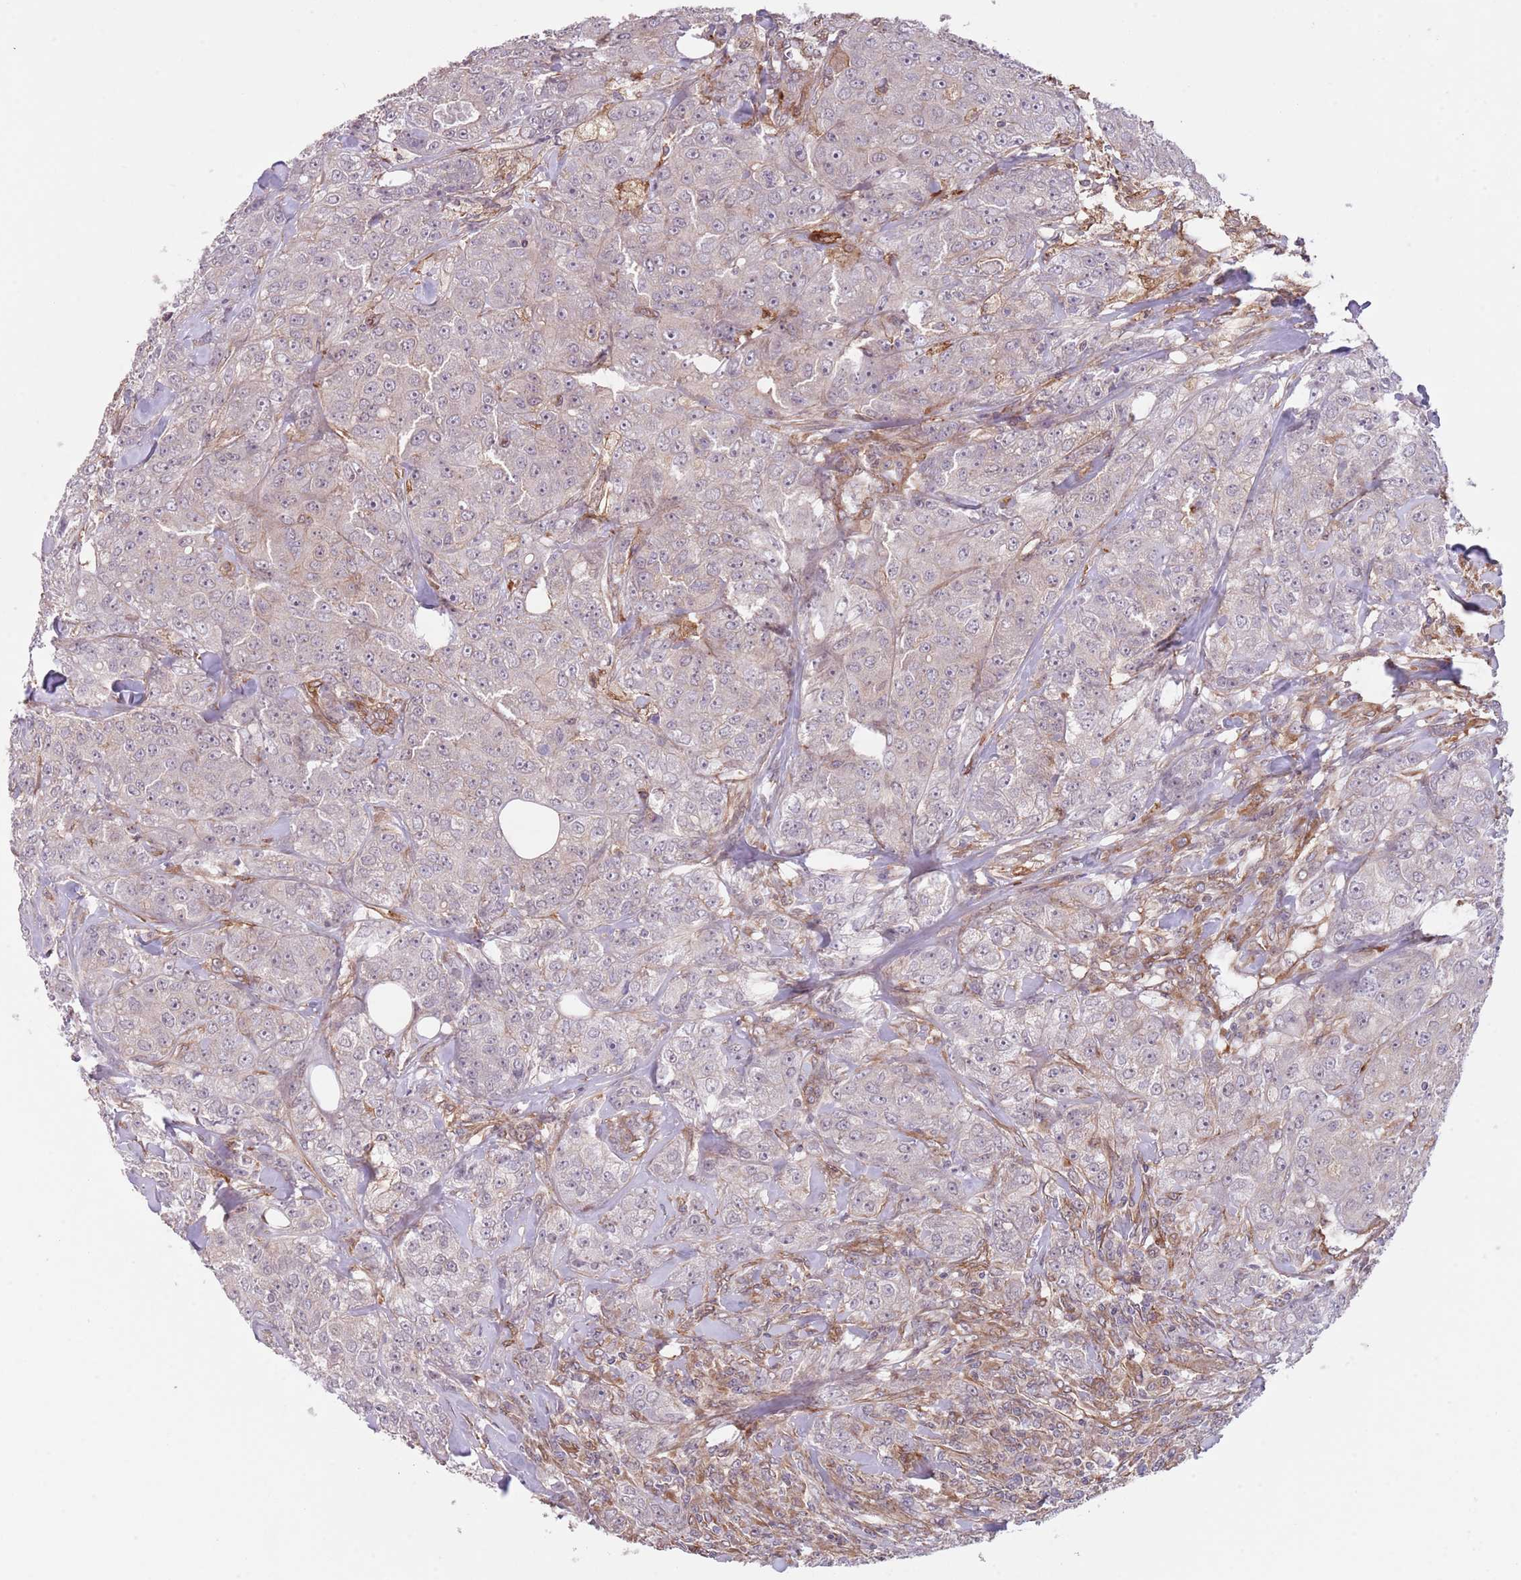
{"staining": {"intensity": "weak", "quantity": "<25%", "location": "cytoplasmic/membranous,nuclear"}, "tissue": "breast cancer", "cell_type": "Tumor cells", "image_type": "cancer", "snomed": [{"axis": "morphology", "description": "Duct carcinoma"}, {"axis": "topography", "description": "Breast"}], "caption": "IHC image of intraductal carcinoma (breast) stained for a protein (brown), which exhibits no positivity in tumor cells. (DAB immunohistochemistry (IHC) visualized using brightfield microscopy, high magnification).", "gene": "CREBZF", "patient": {"sex": "female", "age": 43}}